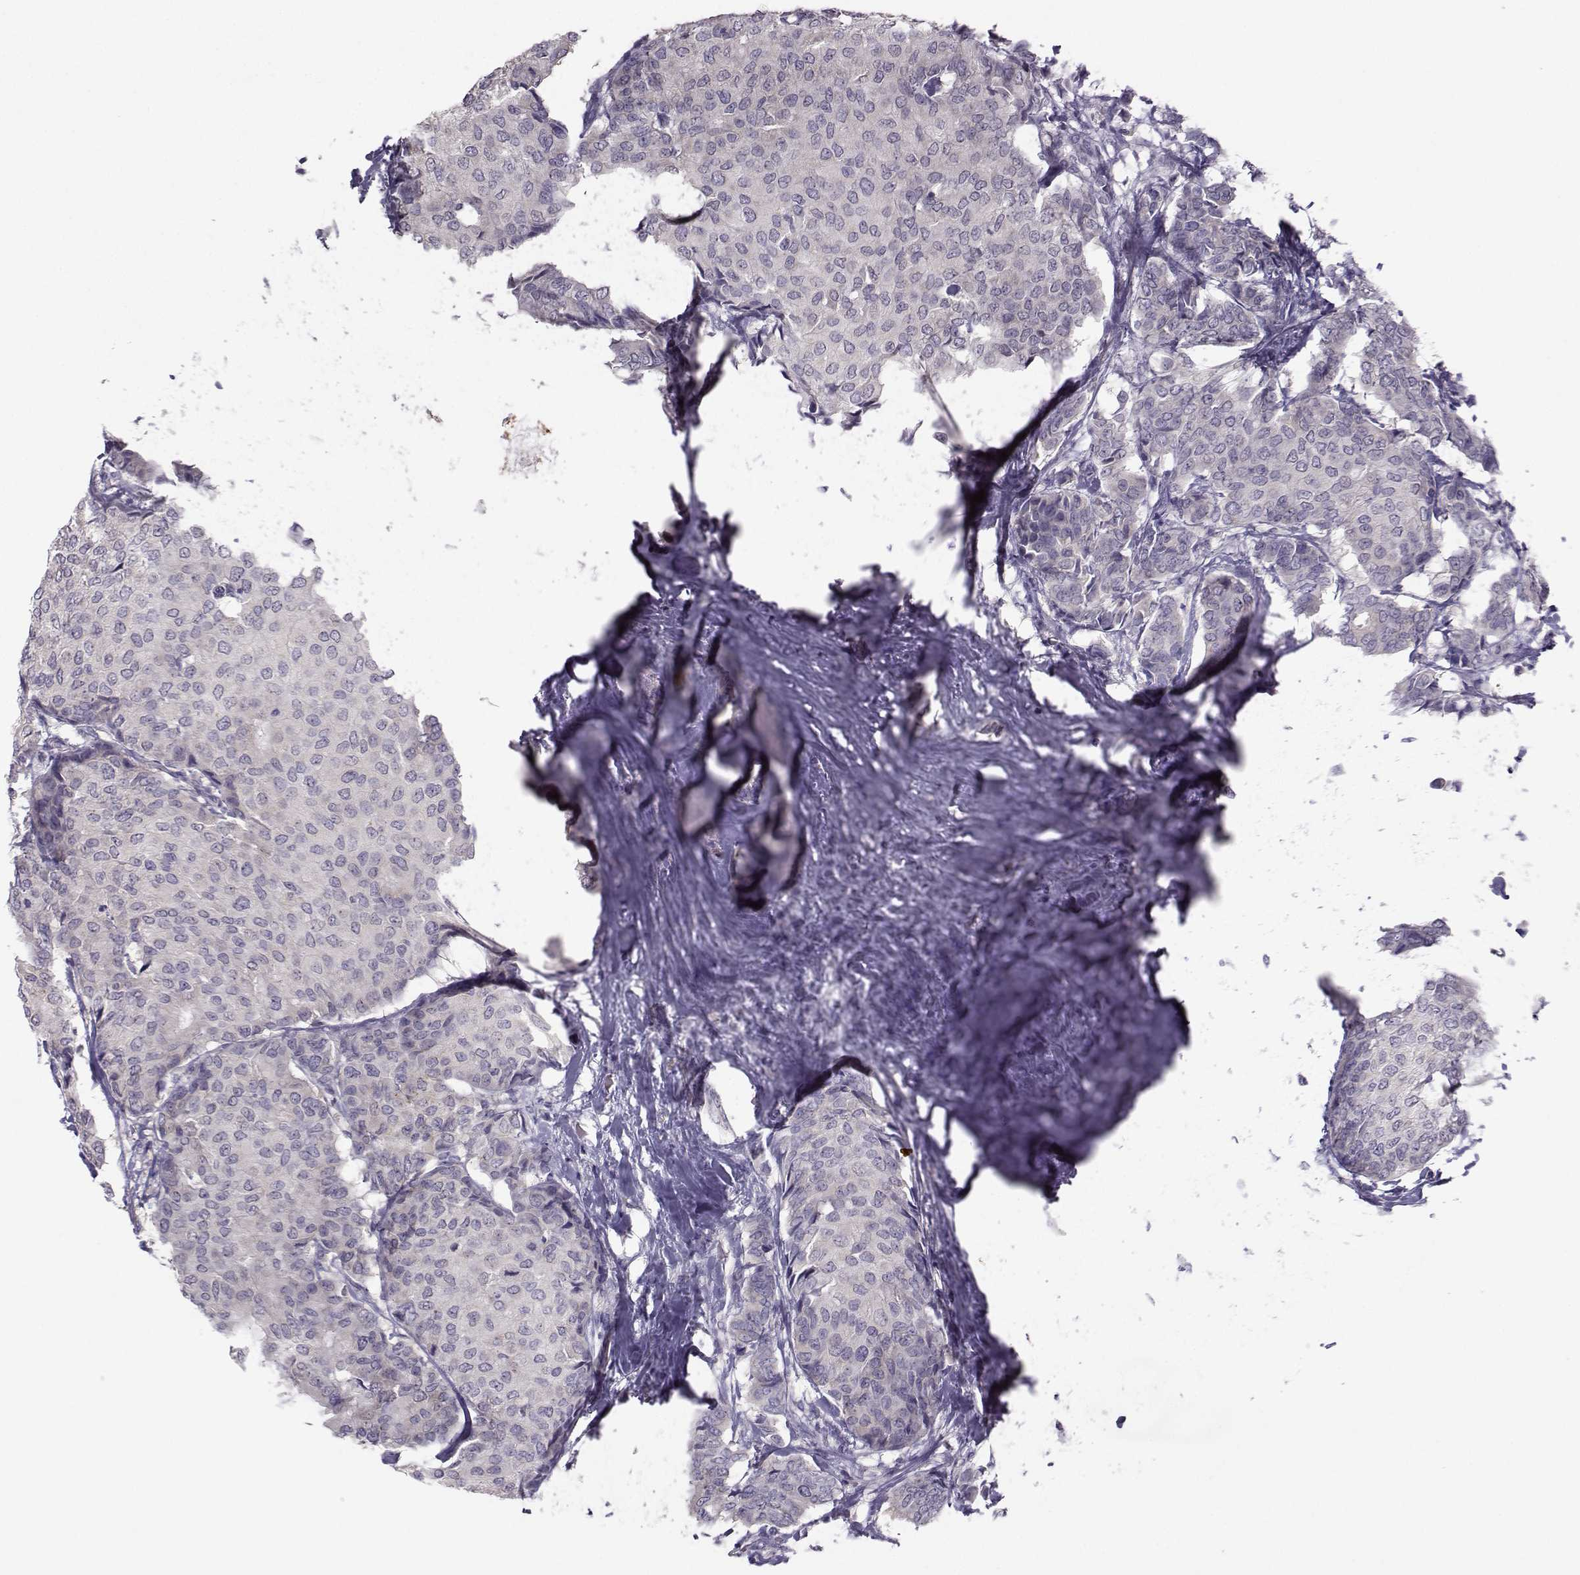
{"staining": {"intensity": "negative", "quantity": "none", "location": "none"}, "tissue": "breast cancer", "cell_type": "Tumor cells", "image_type": "cancer", "snomed": [{"axis": "morphology", "description": "Duct carcinoma"}, {"axis": "topography", "description": "Breast"}], "caption": "Immunohistochemistry (IHC) of human breast cancer displays no positivity in tumor cells.", "gene": "FCAMR", "patient": {"sex": "female", "age": 75}}